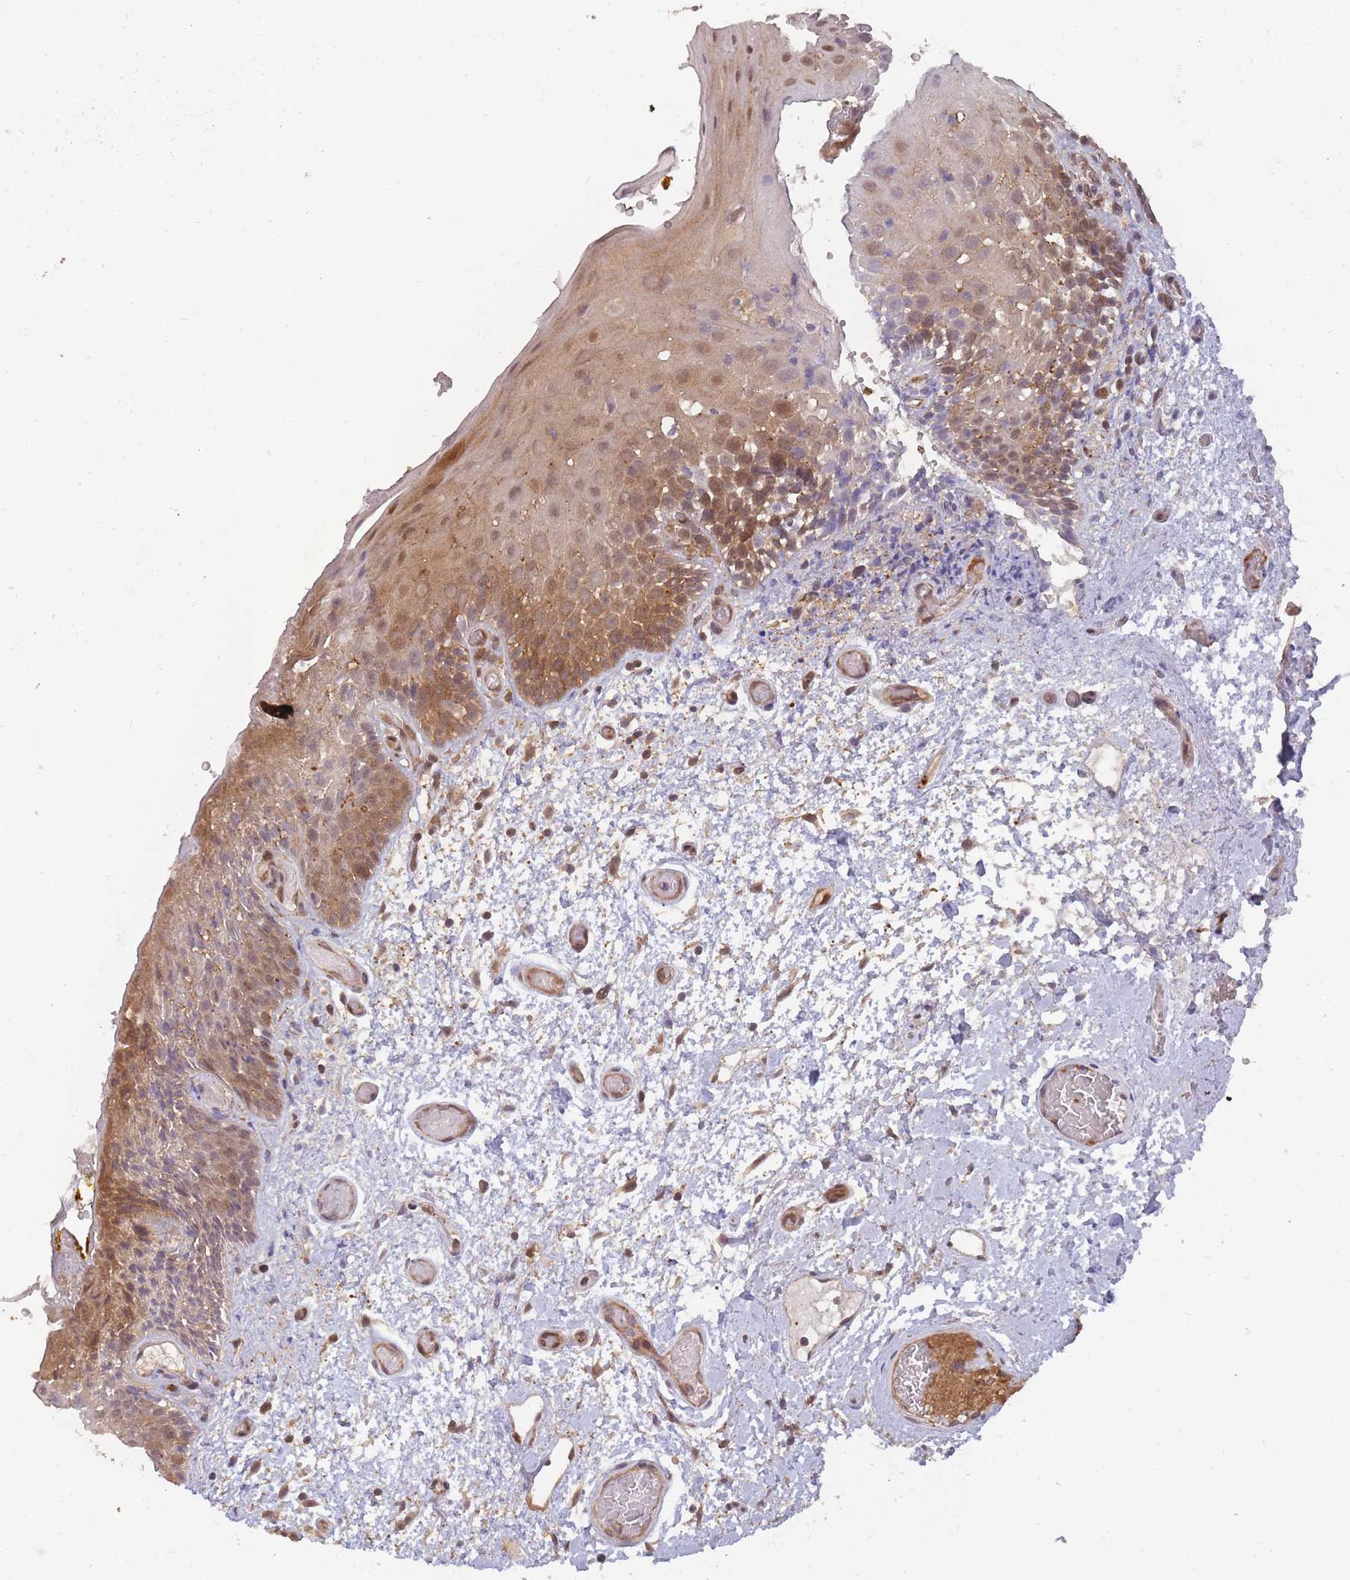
{"staining": {"intensity": "moderate", "quantity": ">75%", "location": "cytoplasmic/membranous,nuclear"}, "tissue": "oral mucosa", "cell_type": "Squamous epithelial cells", "image_type": "normal", "snomed": [{"axis": "morphology", "description": "Normal tissue, NOS"}, {"axis": "morphology", "description": "Squamous cell carcinoma, NOS"}, {"axis": "topography", "description": "Oral tissue"}, {"axis": "topography", "description": "Tounge, NOS"}, {"axis": "topography", "description": "Head-Neck"}], "caption": "A histopathology image of human oral mucosa stained for a protein reveals moderate cytoplasmic/membranous,nuclear brown staining in squamous epithelial cells. (Brightfield microscopy of DAB IHC at high magnification).", "gene": "PPP6R3", "patient": {"sex": "male", "age": 76}}